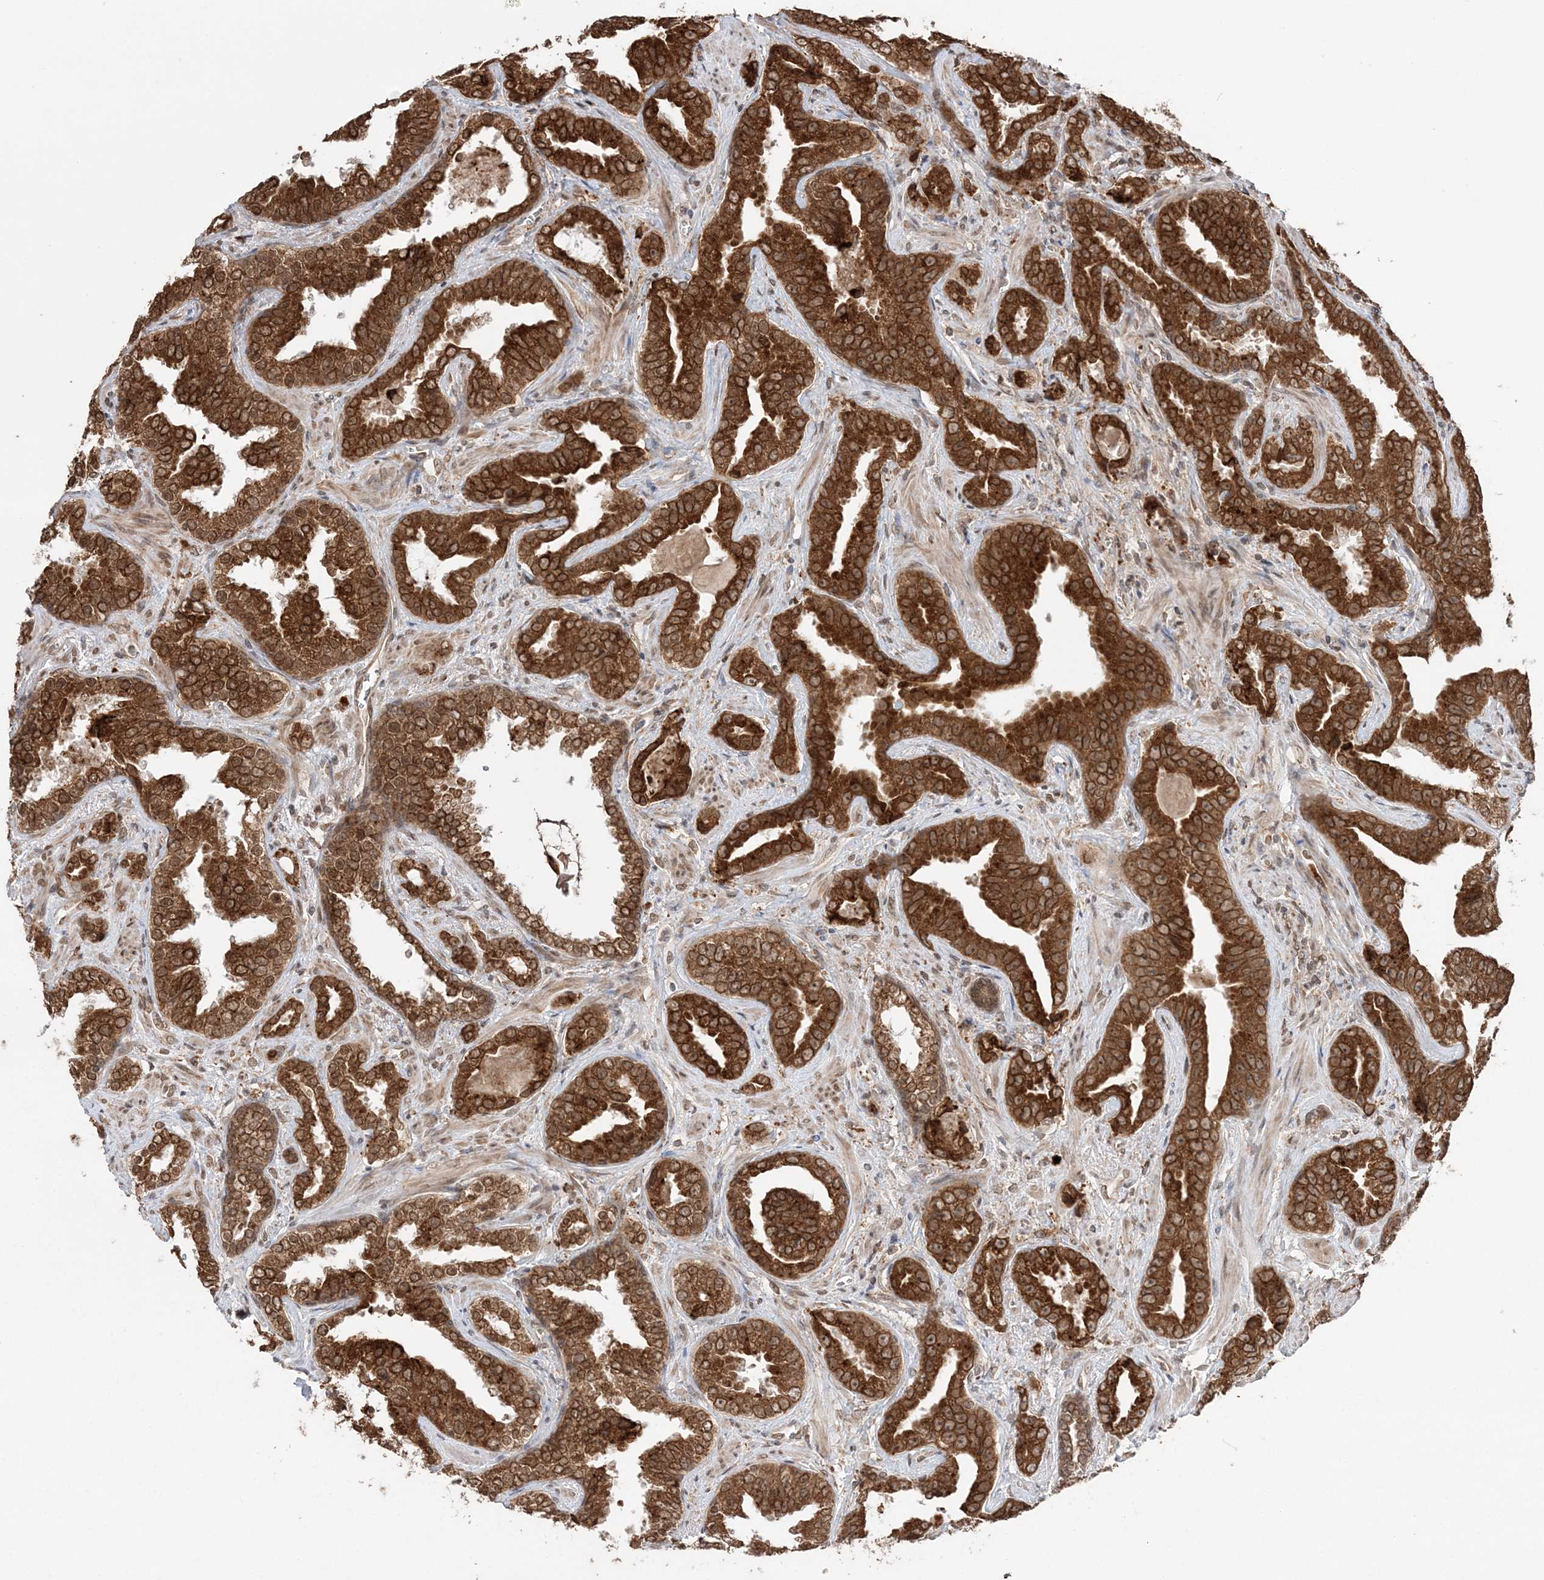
{"staining": {"intensity": "strong", "quantity": ">75%", "location": "cytoplasmic/membranous,nuclear"}, "tissue": "prostate cancer", "cell_type": "Tumor cells", "image_type": "cancer", "snomed": [{"axis": "morphology", "description": "Adenocarcinoma, Low grade"}, {"axis": "topography", "description": "Prostate"}], "caption": "IHC (DAB) staining of human low-grade adenocarcinoma (prostate) demonstrates strong cytoplasmic/membranous and nuclear protein expression in approximately >75% of tumor cells. The protein is stained brown, and the nuclei are stained in blue (DAB IHC with brightfield microscopy, high magnification).", "gene": "TMED10", "patient": {"sex": "male", "age": 60}}